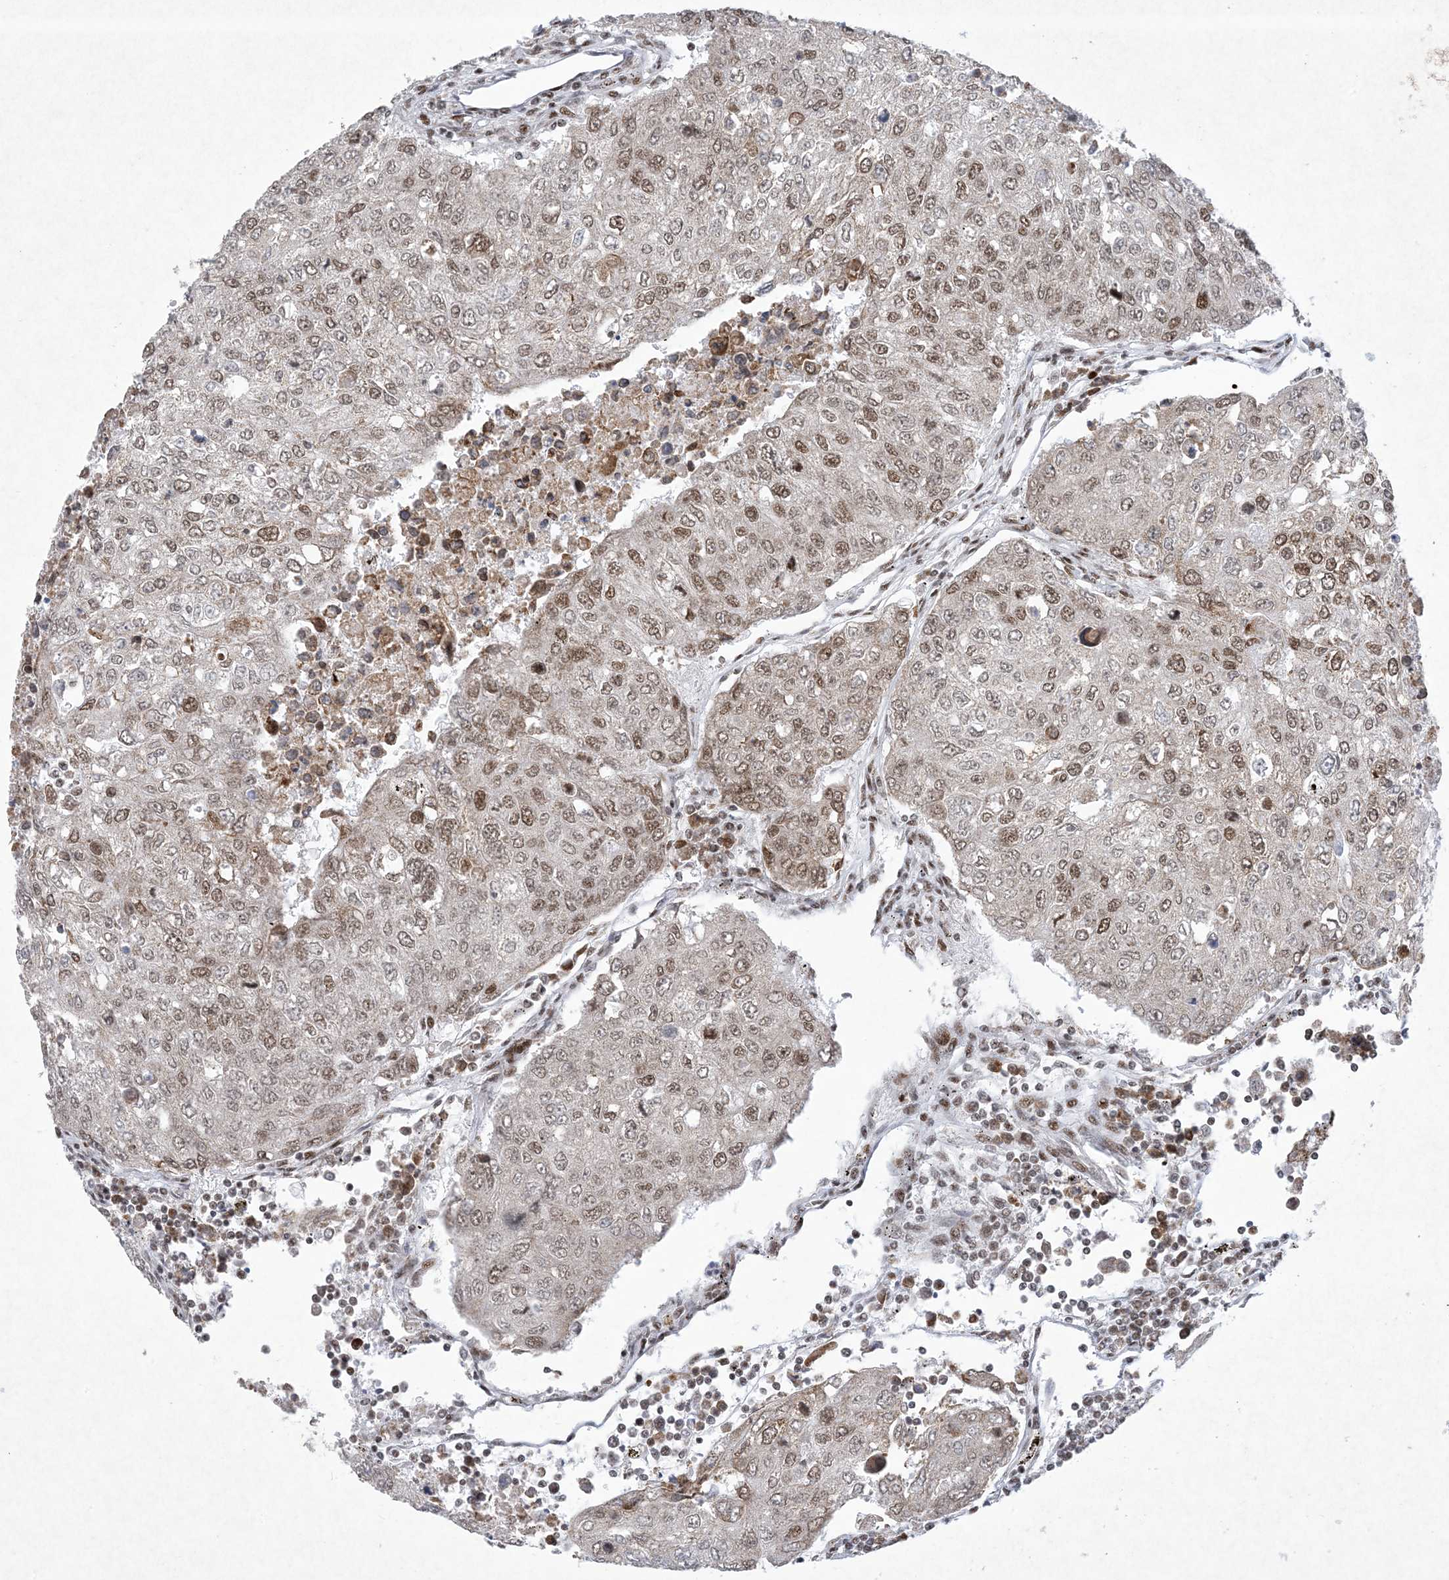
{"staining": {"intensity": "moderate", "quantity": ">75%", "location": "nuclear"}, "tissue": "urothelial cancer", "cell_type": "Tumor cells", "image_type": "cancer", "snomed": [{"axis": "morphology", "description": "Urothelial carcinoma, High grade"}, {"axis": "topography", "description": "Lymph node"}, {"axis": "topography", "description": "Urinary bladder"}], "caption": "Immunohistochemical staining of urothelial cancer demonstrates medium levels of moderate nuclear expression in approximately >75% of tumor cells.", "gene": "PKNOX2", "patient": {"sex": "male", "age": 51}}